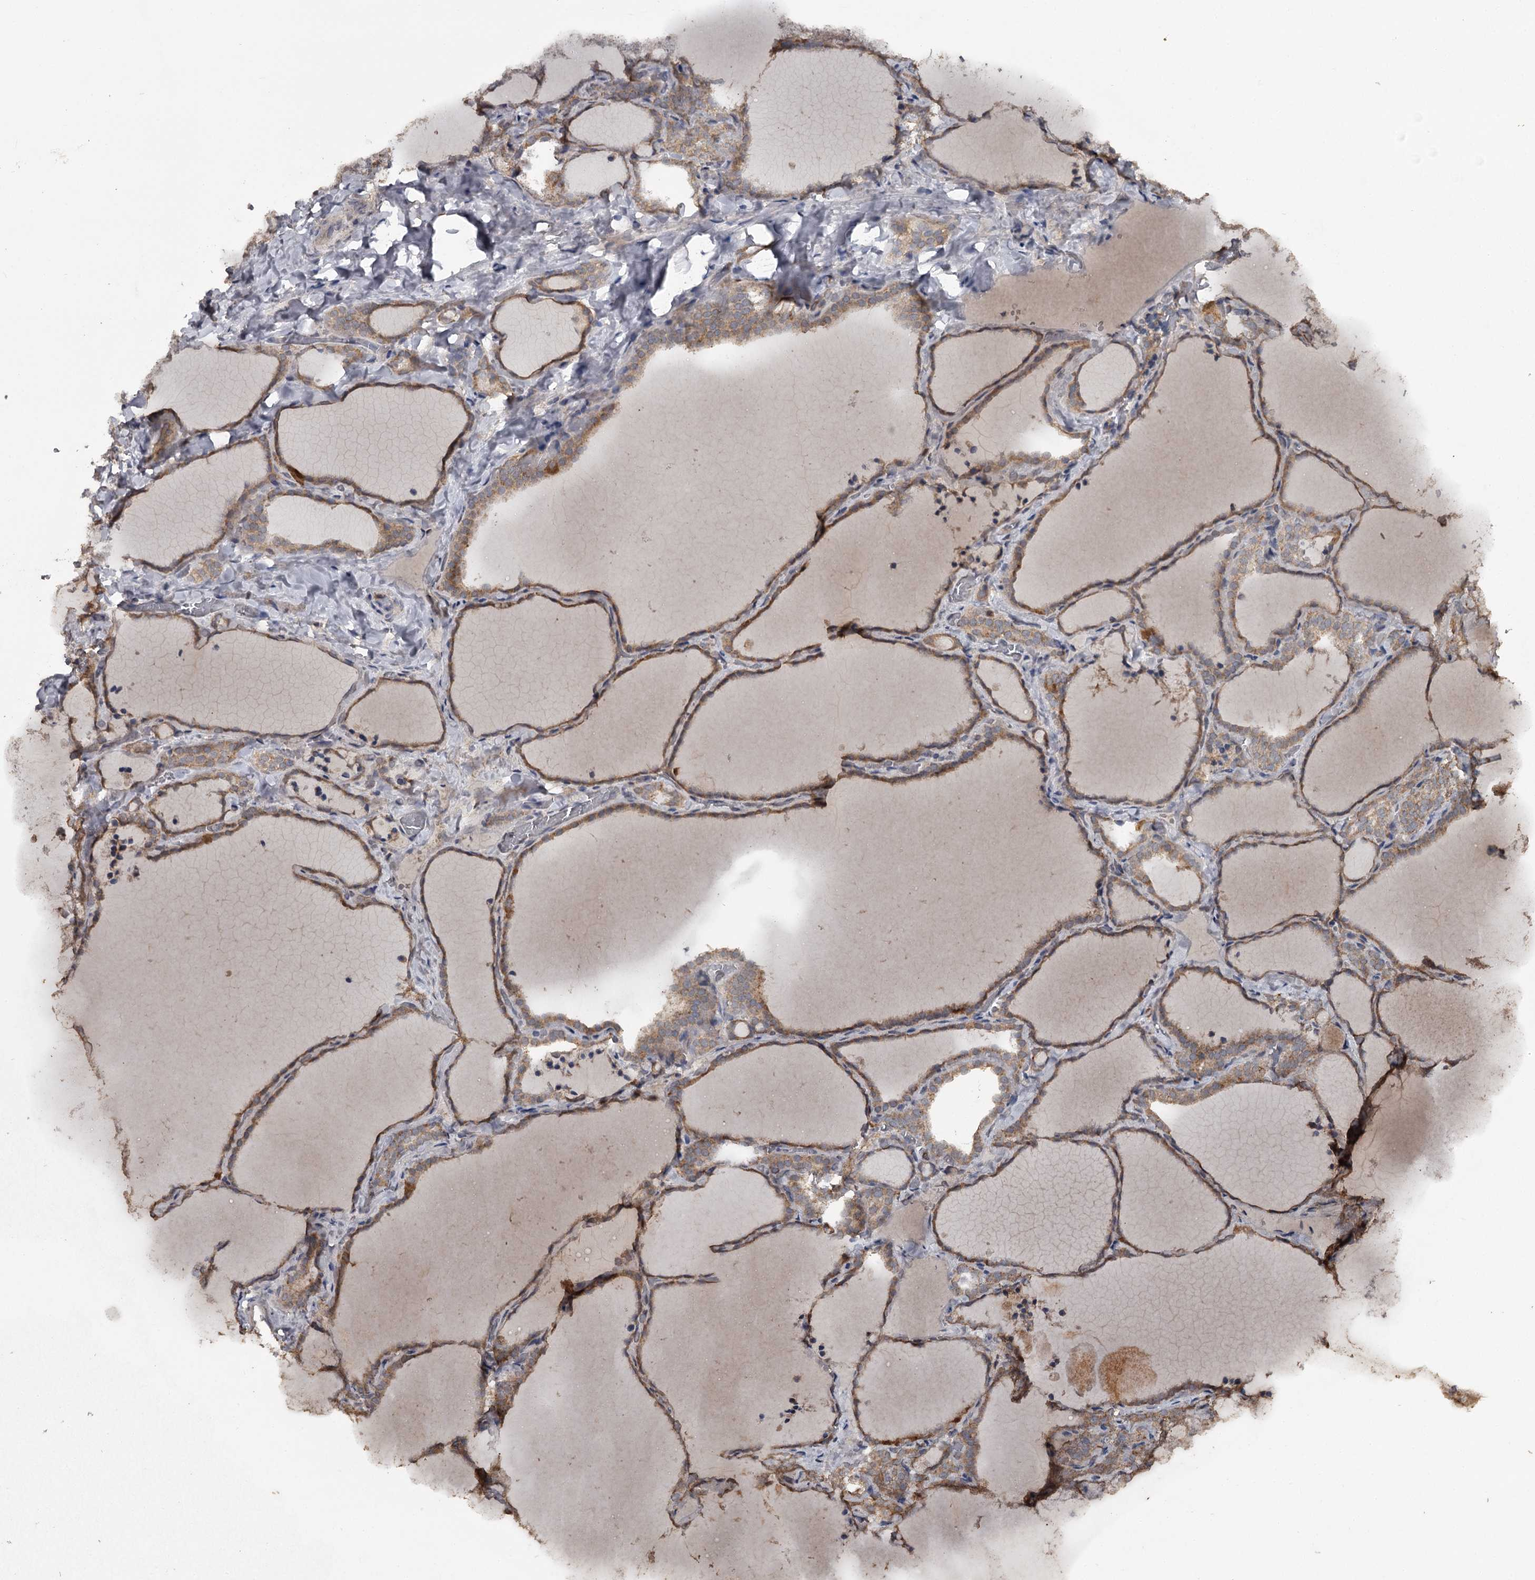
{"staining": {"intensity": "moderate", "quantity": ">75%", "location": "cytoplasmic/membranous"}, "tissue": "thyroid gland", "cell_type": "Glandular cells", "image_type": "normal", "snomed": [{"axis": "morphology", "description": "Normal tissue, NOS"}, {"axis": "topography", "description": "Thyroid gland"}], "caption": "About >75% of glandular cells in normal thyroid gland reveal moderate cytoplasmic/membranous protein positivity as visualized by brown immunohistochemical staining.", "gene": "WIPI1", "patient": {"sex": "female", "age": 22}}